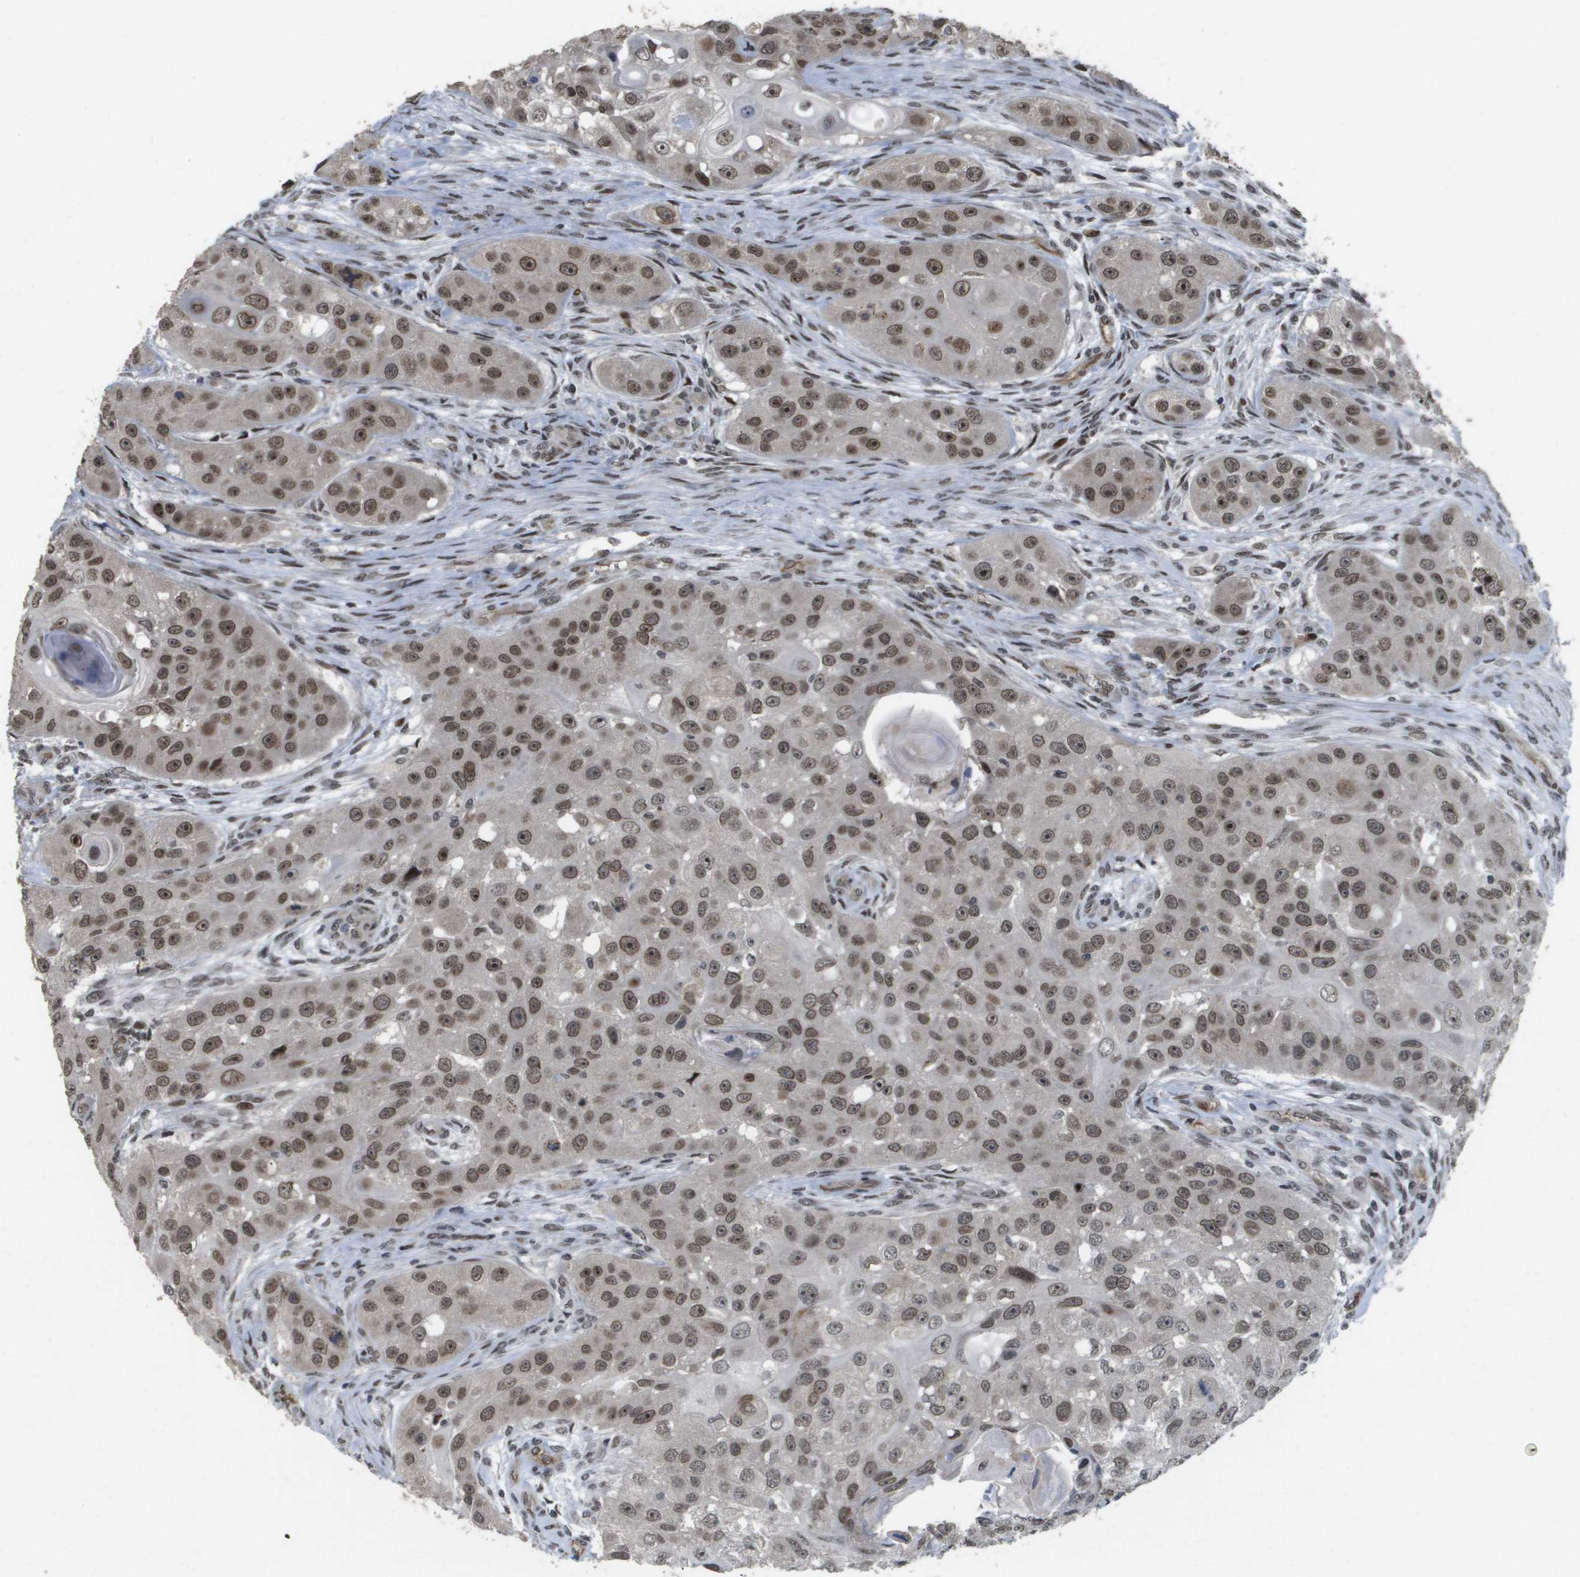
{"staining": {"intensity": "moderate", "quantity": ">75%", "location": "nuclear"}, "tissue": "head and neck cancer", "cell_type": "Tumor cells", "image_type": "cancer", "snomed": [{"axis": "morphology", "description": "Normal tissue, NOS"}, {"axis": "morphology", "description": "Squamous cell carcinoma, NOS"}, {"axis": "topography", "description": "Skeletal muscle"}, {"axis": "topography", "description": "Head-Neck"}], "caption": "An image of human head and neck squamous cell carcinoma stained for a protein displays moderate nuclear brown staining in tumor cells. (Stains: DAB (3,3'-diaminobenzidine) in brown, nuclei in blue, Microscopy: brightfield microscopy at high magnification).", "gene": "KAT5", "patient": {"sex": "male", "age": 51}}